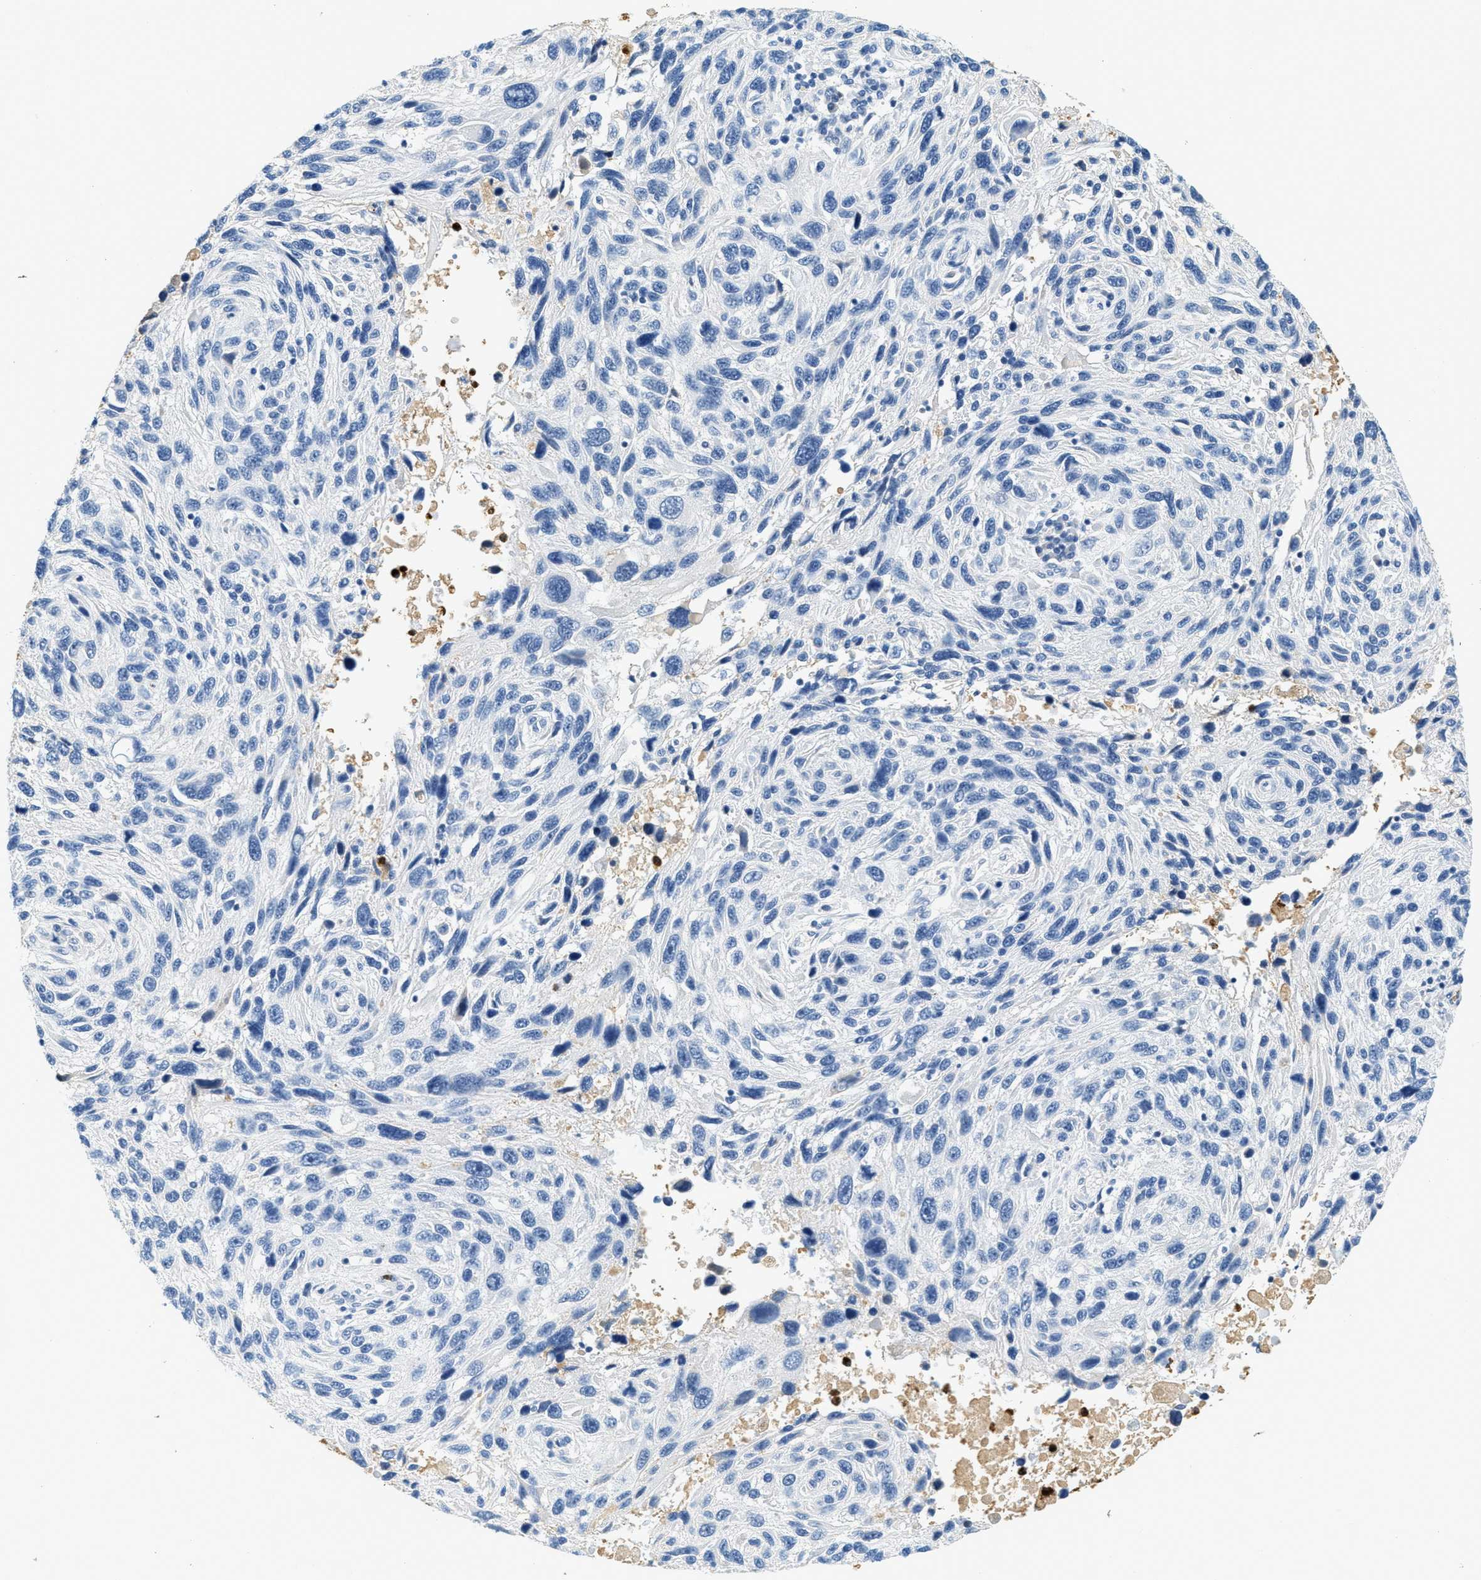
{"staining": {"intensity": "negative", "quantity": "none", "location": "none"}, "tissue": "melanoma", "cell_type": "Tumor cells", "image_type": "cancer", "snomed": [{"axis": "morphology", "description": "Malignant melanoma, NOS"}, {"axis": "topography", "description": "Skin"}], "caption": "High power microscopy photomicrograph of an immunohistochemistry (IHC) micrograph of melanoma, revealing no significant expression in tumor cells.", "gene": "LCN2", "patient": {"sex": "male", "age": 53}}